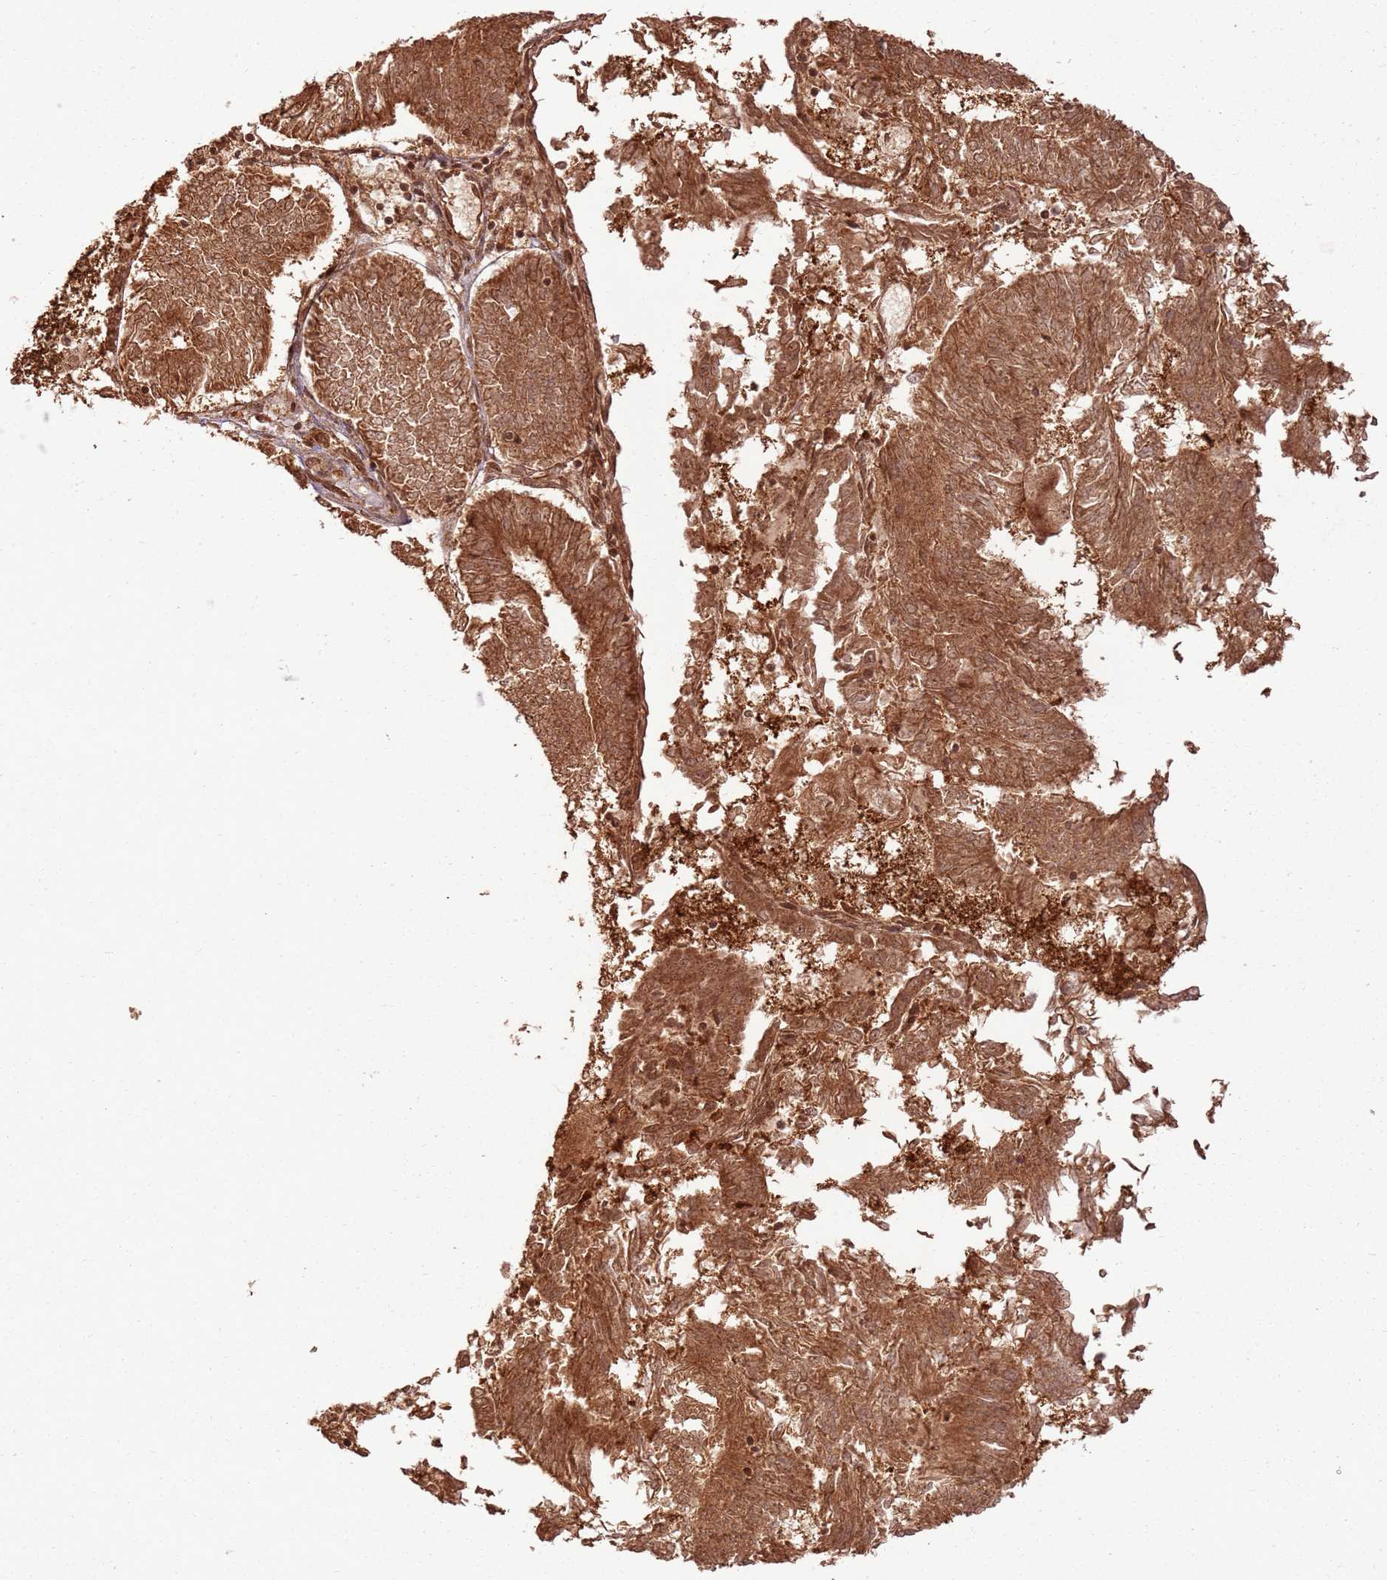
{"staining": {"intensity": "moderate", "quantity": ">75%", "location": "cytoplasmic/membranous"}, "tissue": "endometrial cancer", "cell_type": "Tumor cells", "image_type": "cancer", "snomed": [{"axis": "morphology", "description": "Adenocarcinoma, NOS"}, {"axis": "topography", "description": "Endometrium"}], "caption": "Protein expression analysis of human endometrial adenocarcinoma reveals moderate cytoplasmic/membranous staining in about >75% of tumor cells.", "gene": "TBC1D13", "patient": {"sex": "female", "age": 58}}